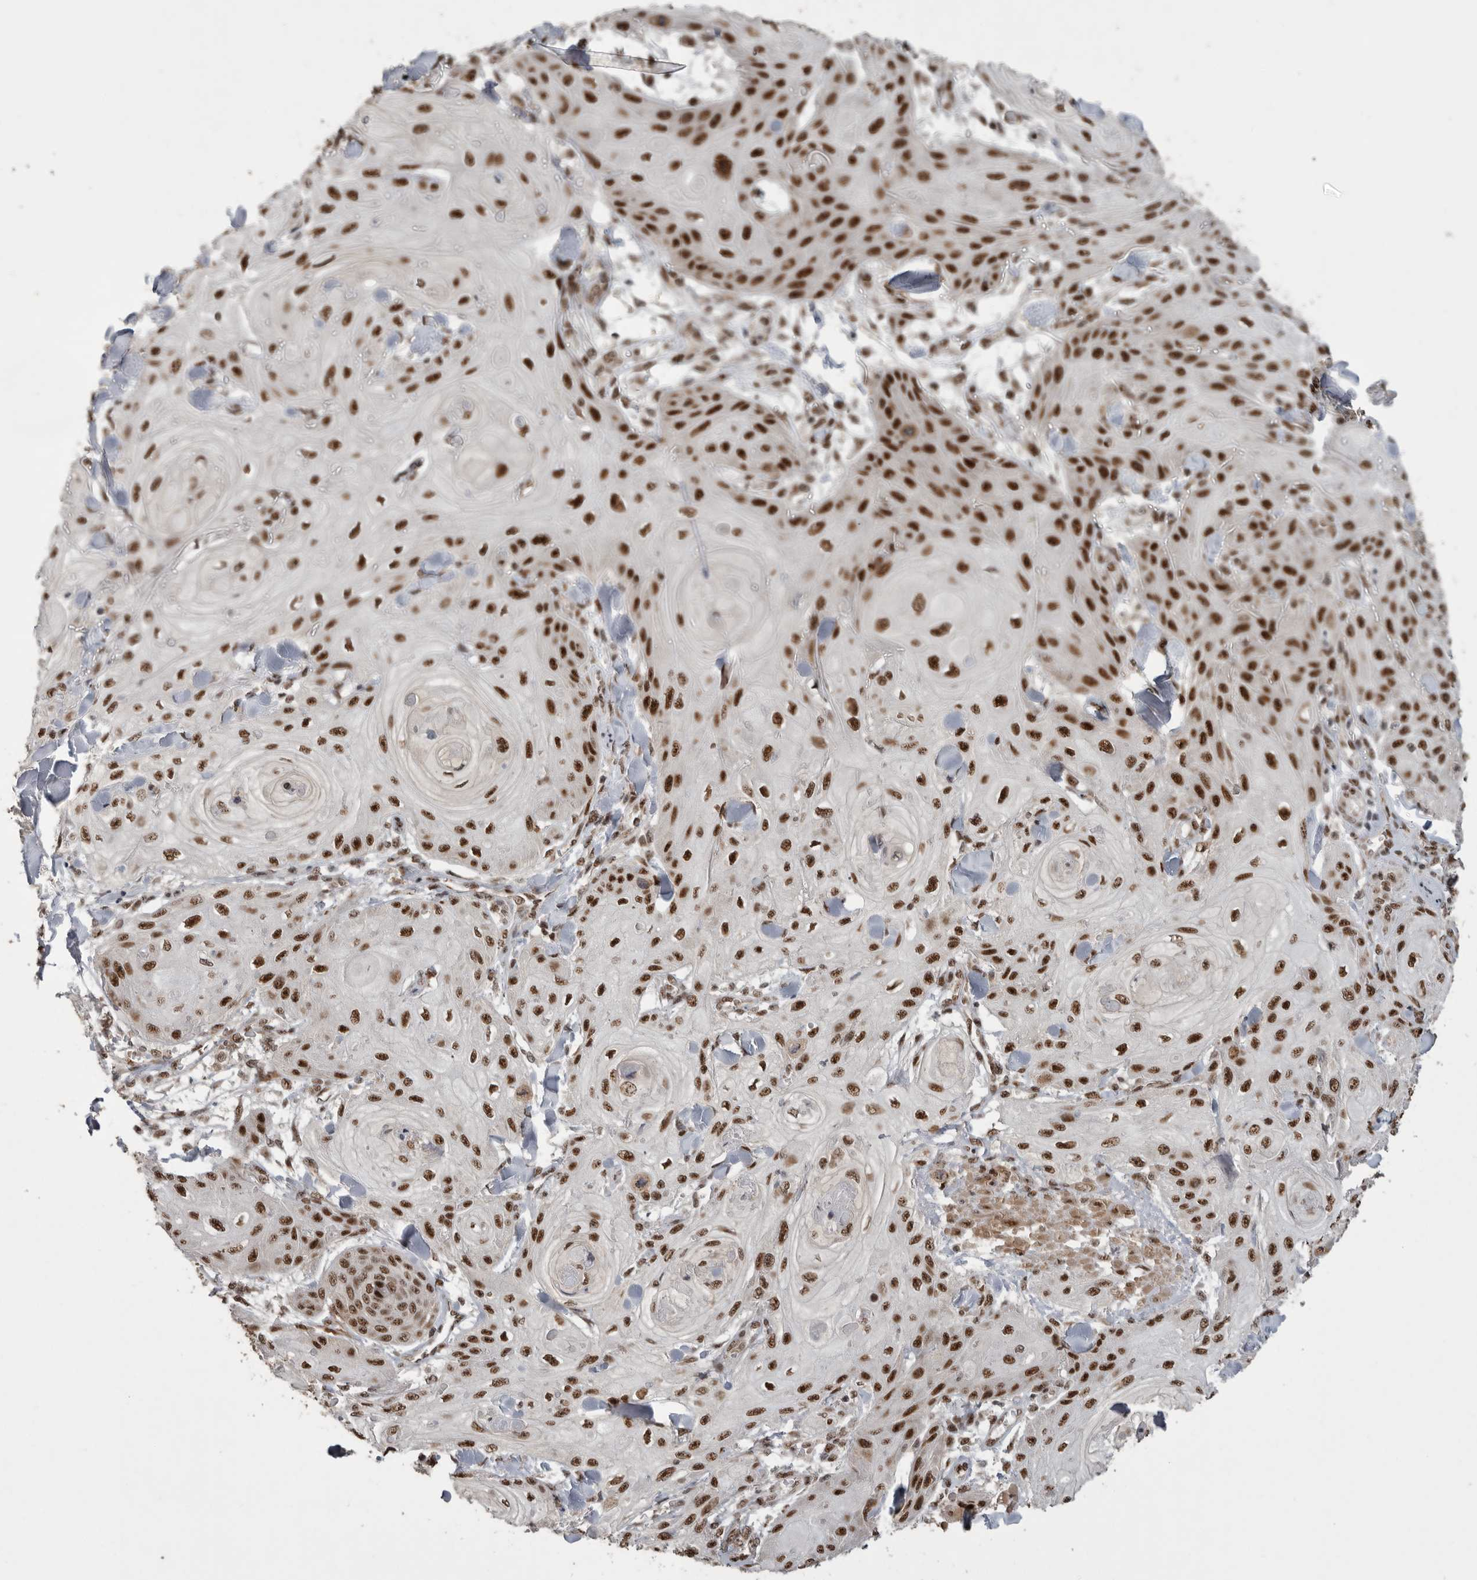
{"staining": {"intensity": "strong", "quantity": ">75%", "location": "nuclear"}, "tissue": "skin cancer", "cell_type": "Tumor cells", "image_type": "cancer", "snomed": [{"axis": "morphology", "description": "Squamous cell carcinoma, NOS"}, {"axis": "topography", "description": "Skin"}], "caption": "An immunohistochemistry histopathology image of tumor tissue is shown. Protein staining in brown highlights strong nuclear positivity in skin cancer within tumor cells.", "gene": "PPP1R10", "patient": {"sex": "male", "age": 74}}